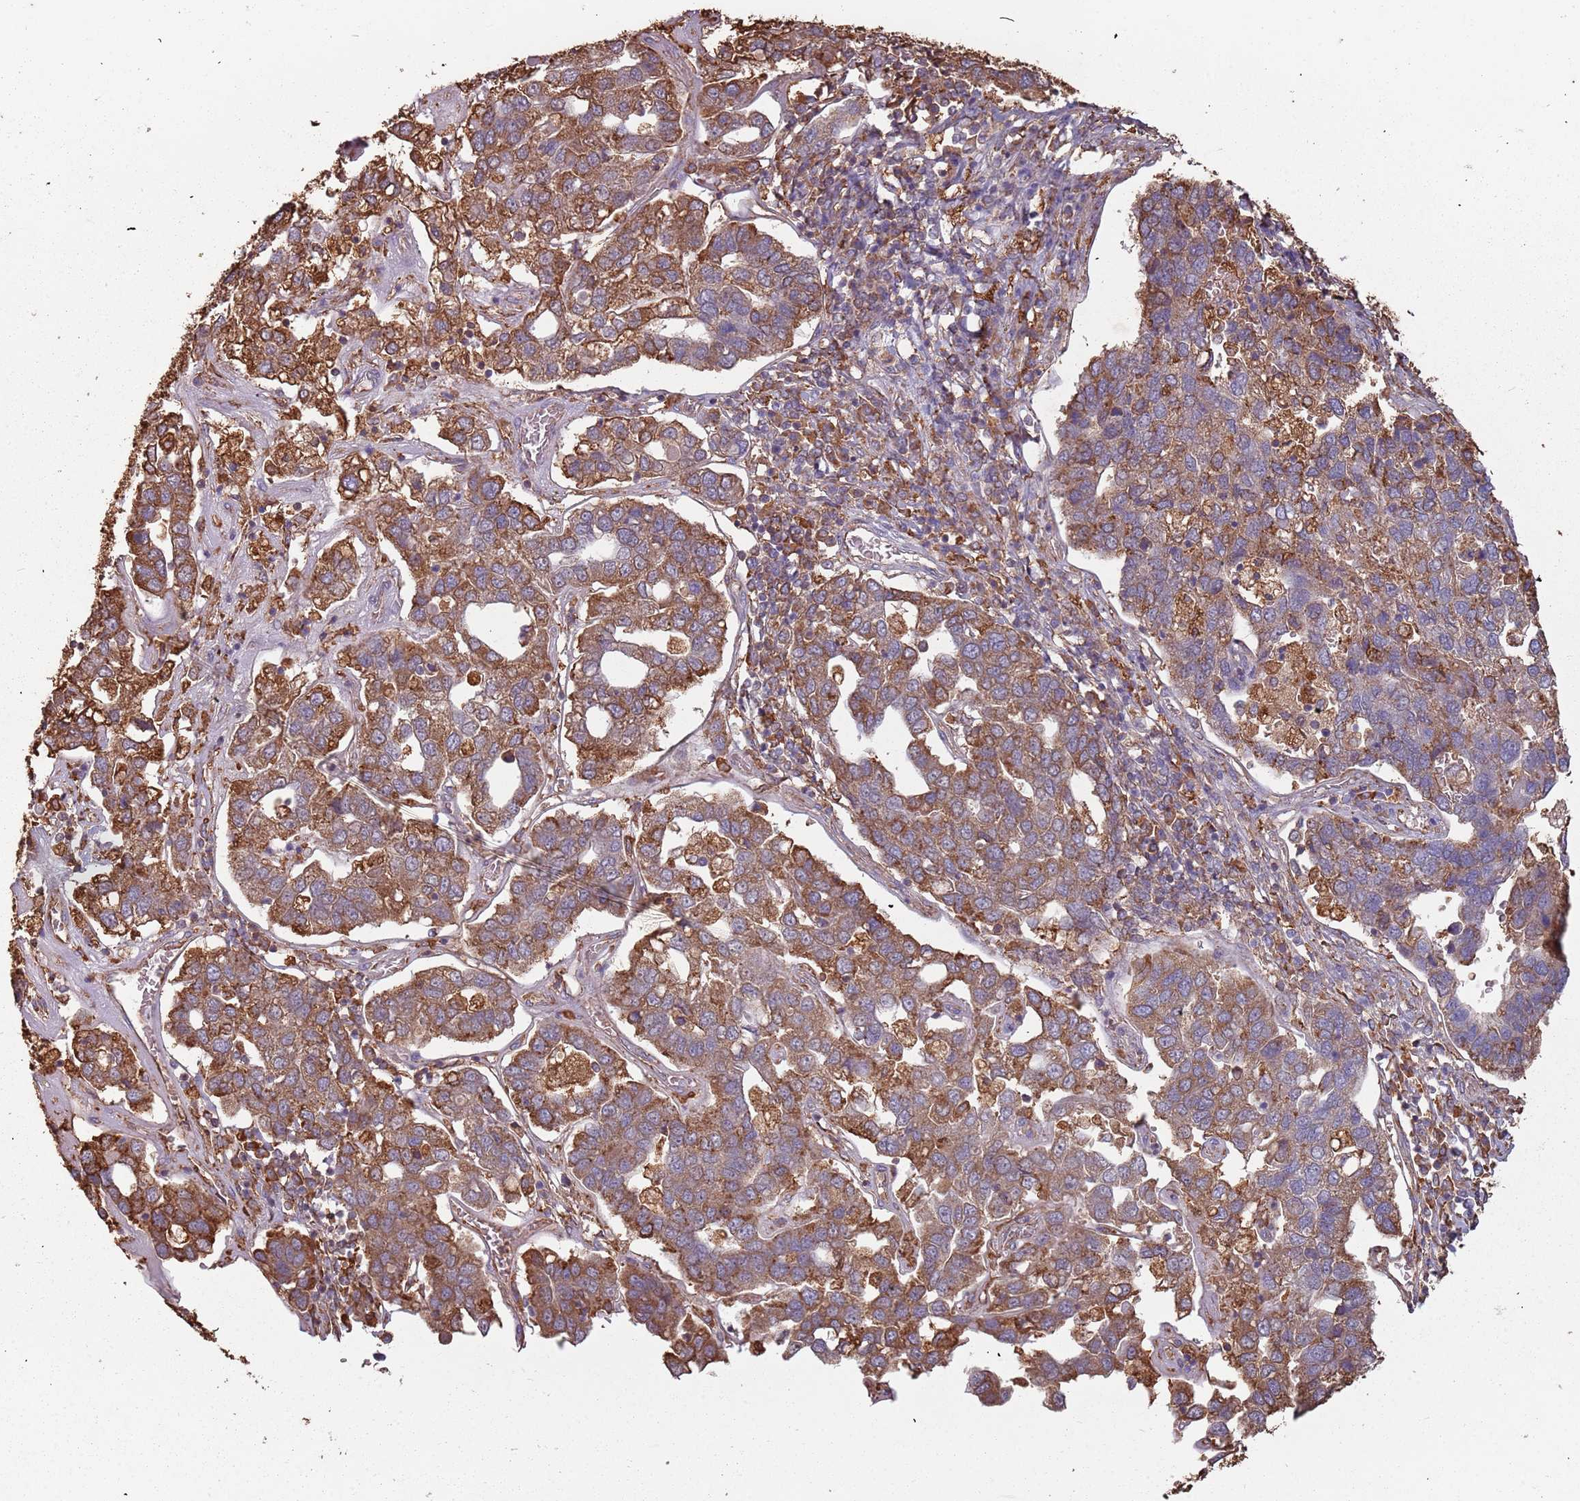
{"staining": {"intensity": "moderate", "quantity": ">75%", "location": "cytoplasmic/membranous"}, "tissue": "pancreatic cancer", "cell_type": "Tumor cells", "image_type": "cancer", "snomed": [{"axis": "morphology", "description": "Adenocarcinoma, NOS"}, {"axis": "topography", "description": "Pancreas"}], "caption": "Moderate cytoplasmic/membranous expression for a protein is present in approximately >75% of tumor cells of pancreatic cancer using immunohistochemistry (IHC).", "gene": "ATOSB", "patient": {"sex": "female", "age": 61}}